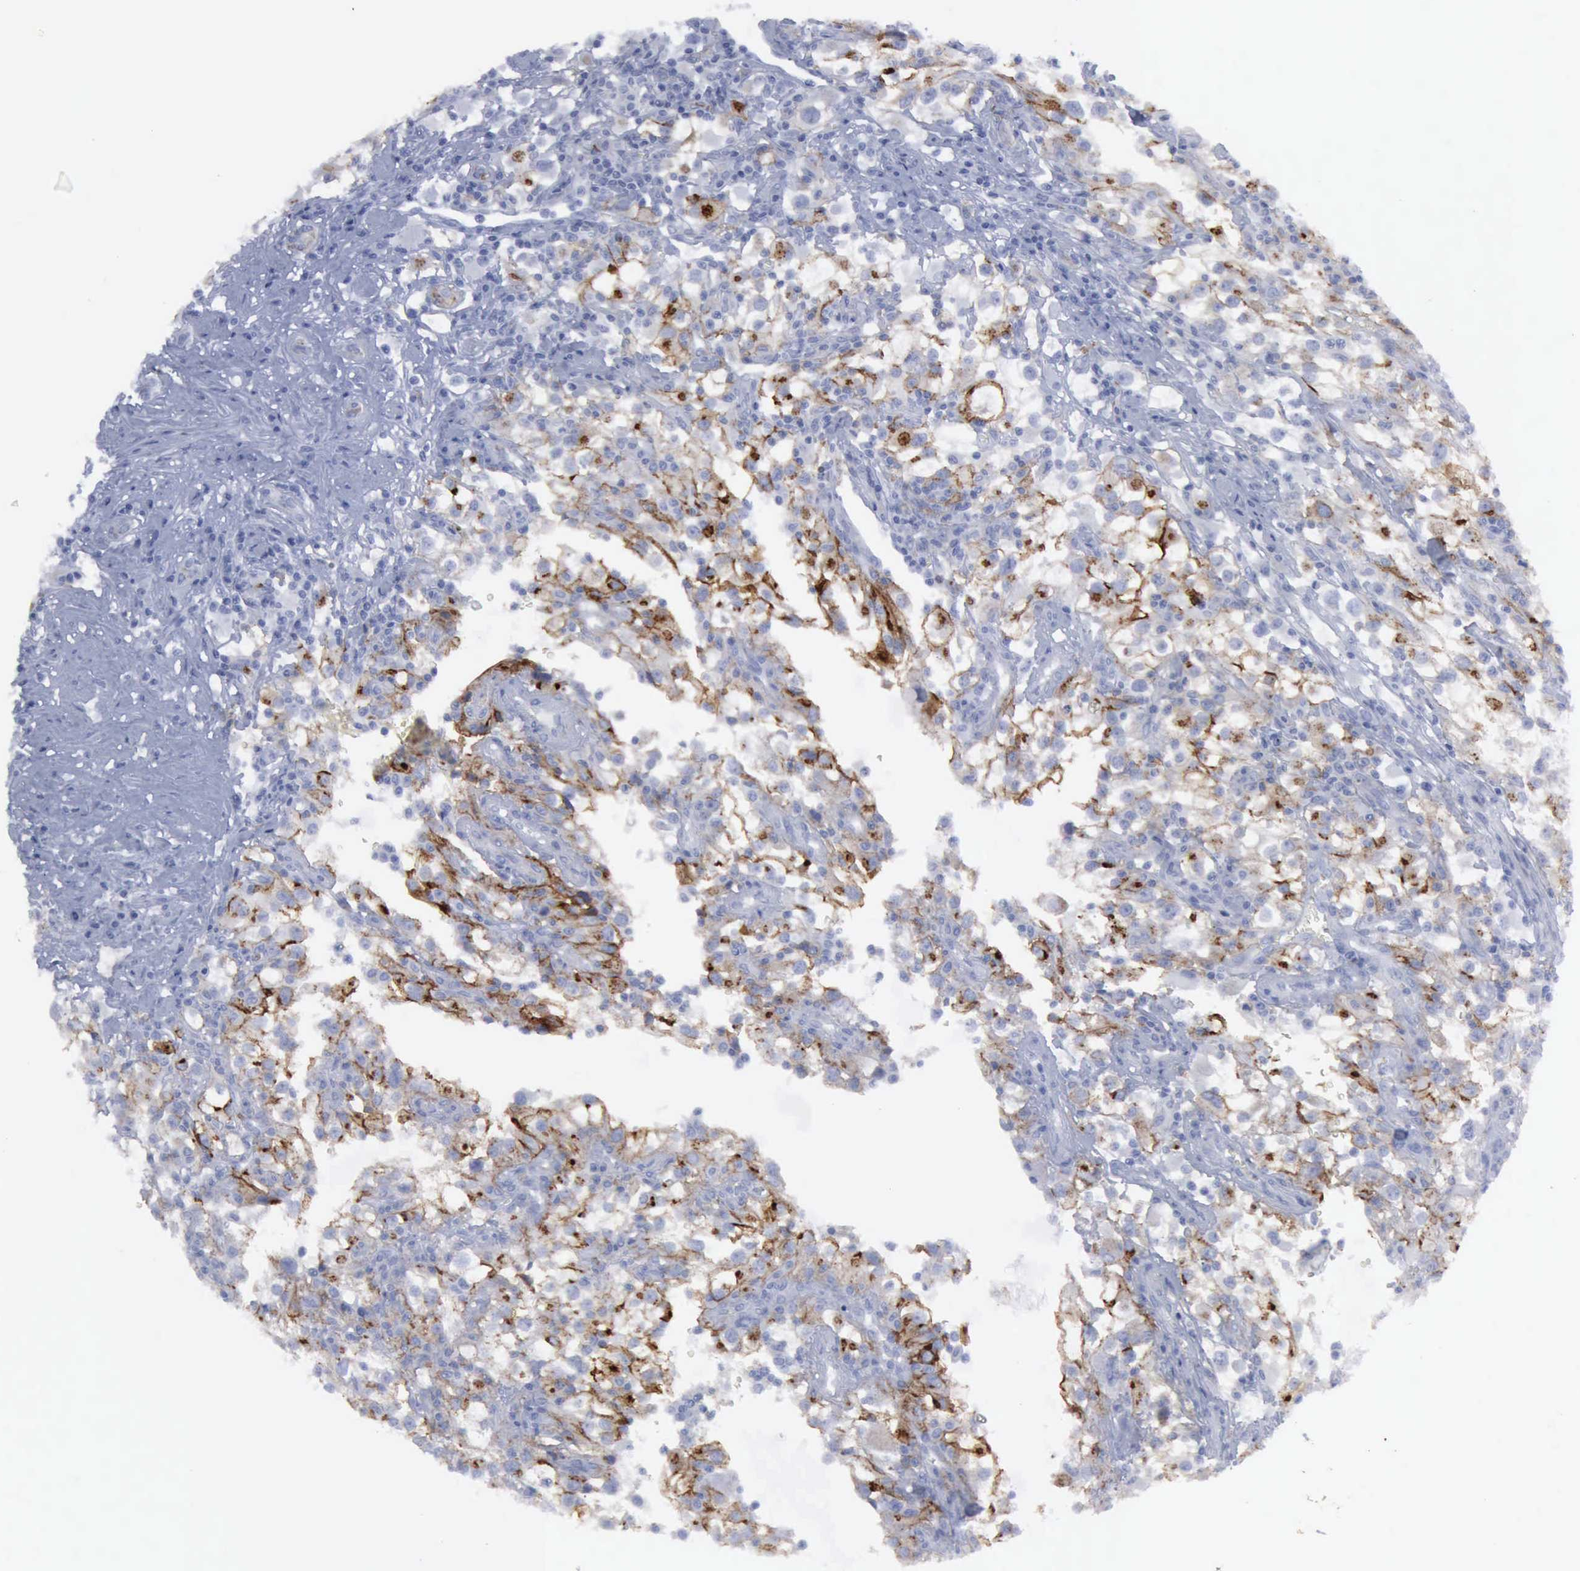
{"staining": {"intensity": "moderate", "quantity": "25%-75%", "location": "cytoplasmic/membranous"}, "tissue": "renal cancer", "cell_type": "Tumor cells", "image_type": "cancer", "snomed": [{"axis": "morphology", "description": "Adenocarcinoma, NOS"}, {"axis": "topography", "description": "Kidney"}], "caption": "Renal cancer (adenocarcinoma) stained for a protein (brown) shows moderate cytoplasmic/membranous positive positivity in about 25%-75% of tumor cells.", "gene": "VCAM1", "patient": {"sex": "female", "age": 52}}